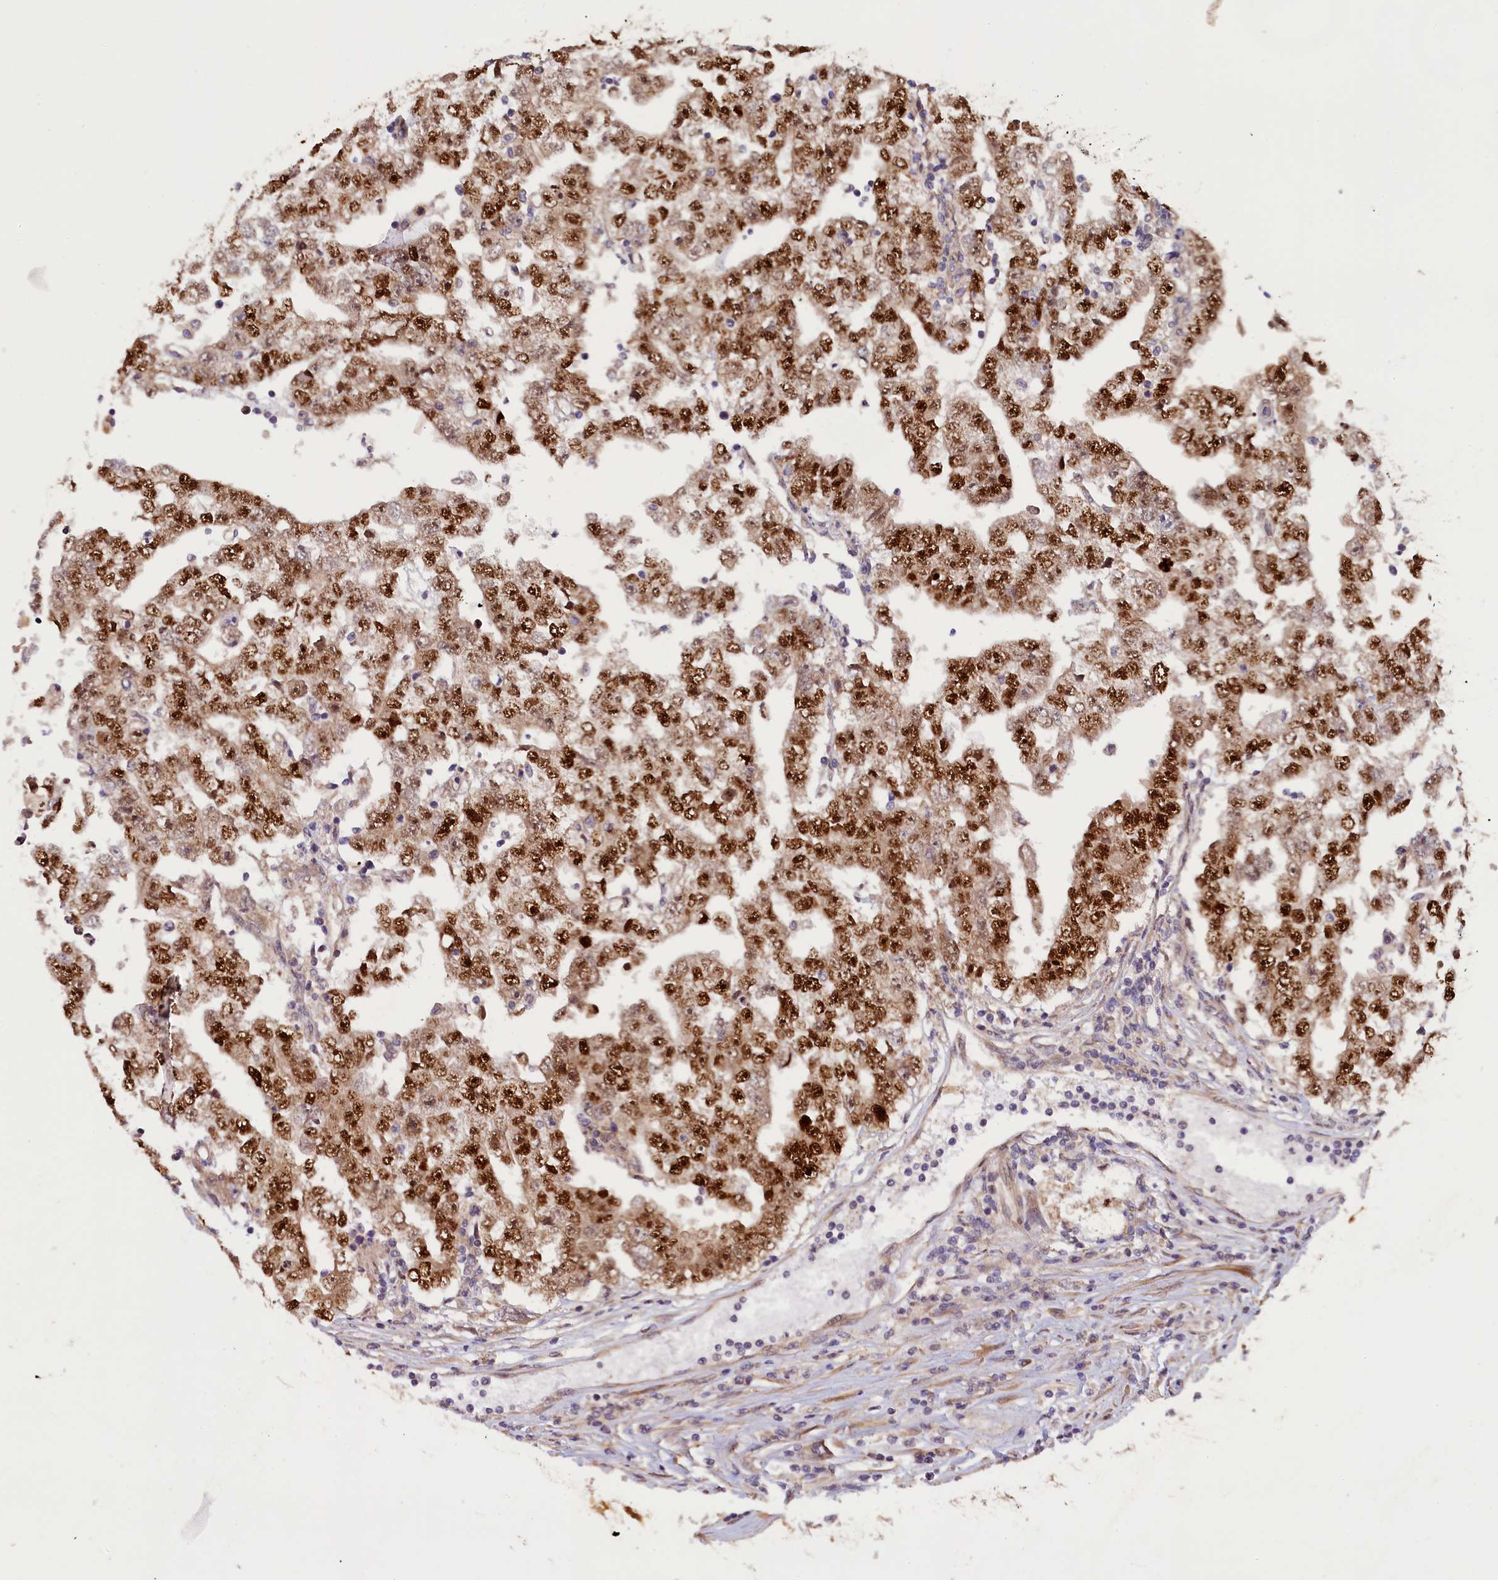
{"staining": {"intensity": "strong", "quantity": ">75%", "location": "nuclear"}, "tissue": "testis cancer", "cell_type": "Tumor cells", "image_type": "cancer", "snomed": [{"axis": "morphology", "description": "Carcinoma, Embryonal, NOS"}, {"axis": "topography", "description": "Testis"}], "caption": "Tumor cells display high levels of strong nuclear positivity in approximately >75% of cells in testis cancer.", "gene": "CCDC9B", "patient": {"sex": "male", "age": 25}}